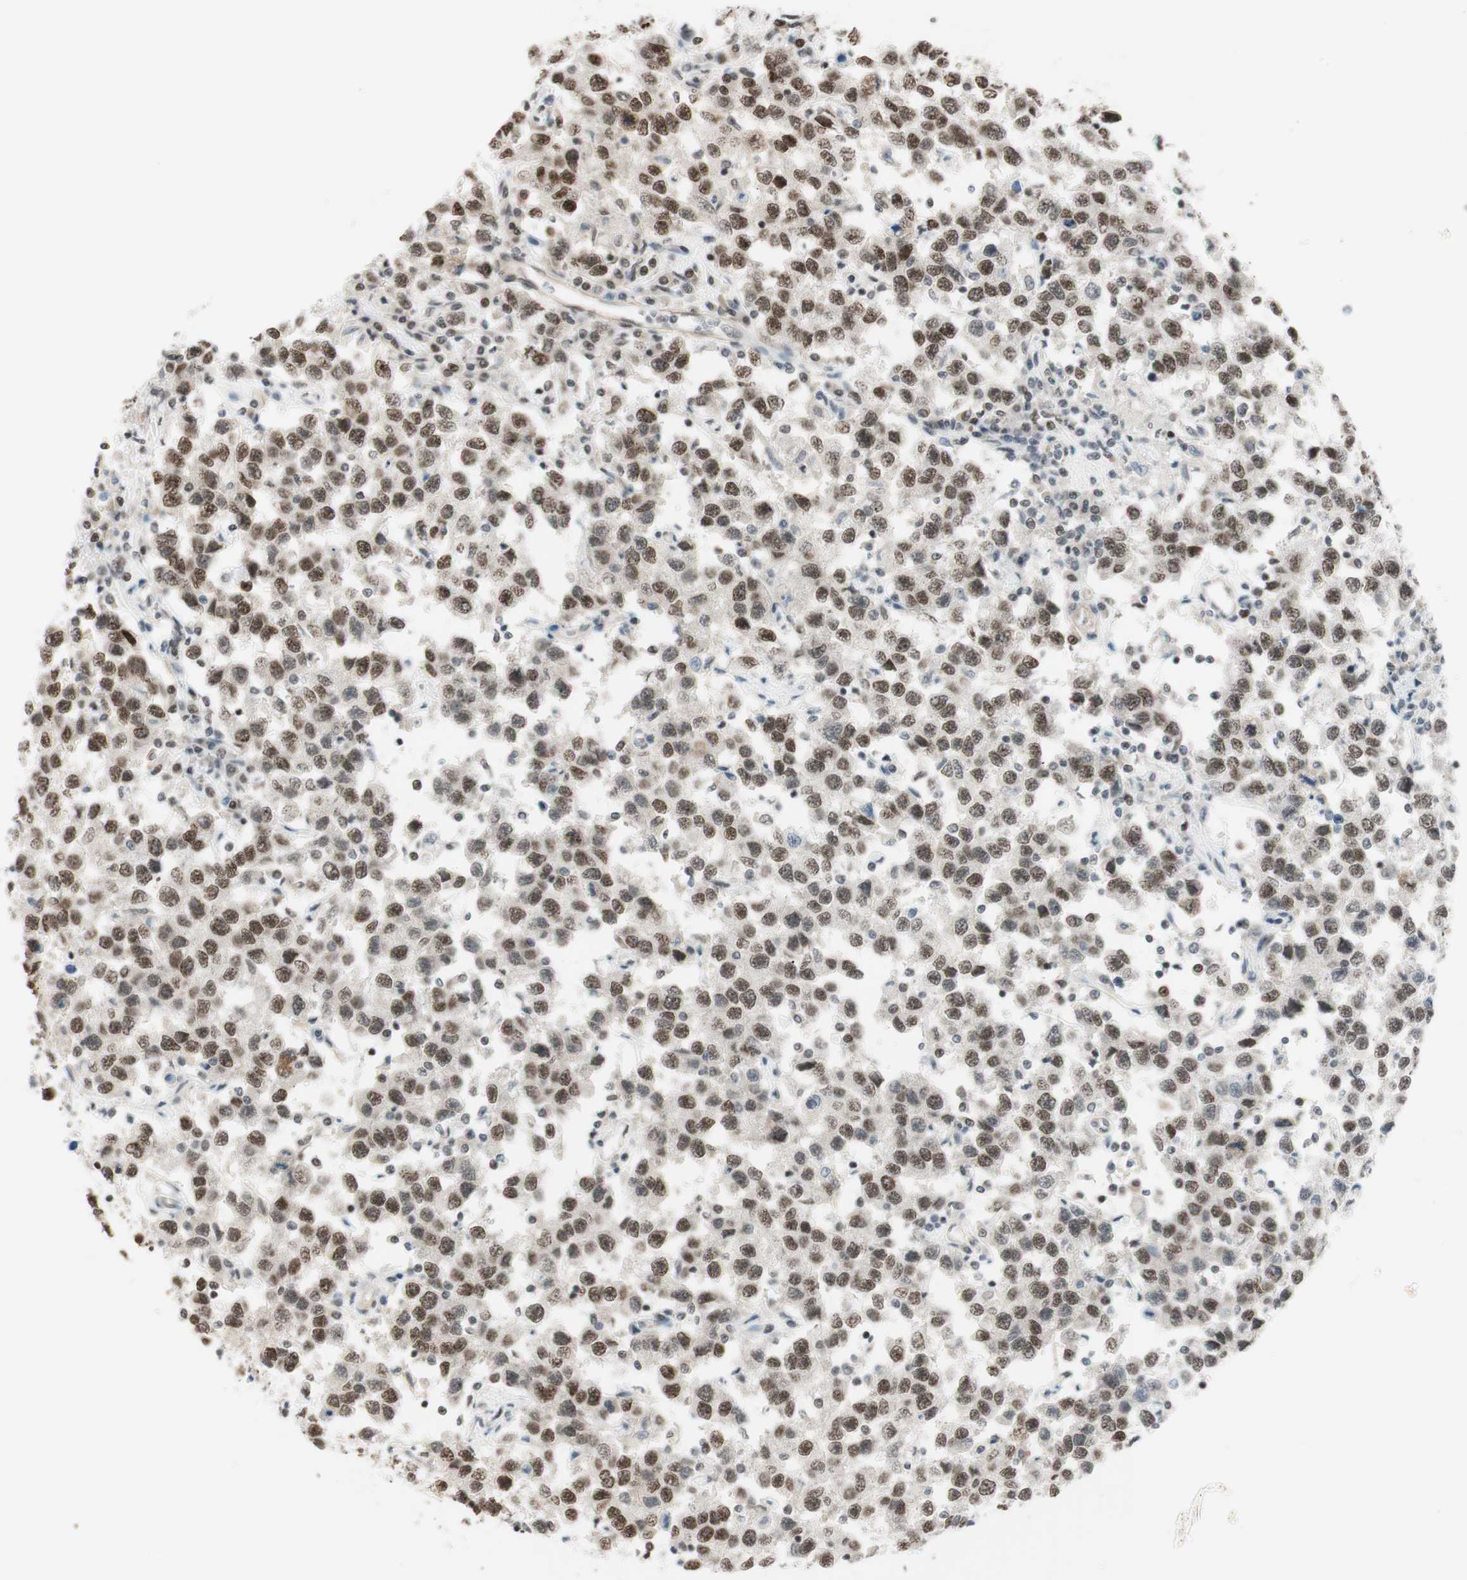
{"staining": {"intensity": "moderate", "quantity": ">75%", "location": "nuclear"}, "tissue": "testis cancer", "cell_type": "Tumor cells", "image_type": "cancer", "snomed": [{"axis": "morphology", "description": "Seminoma, NOS"}, {"axis": "topography", "description": "Testis"}], "caption": "This photomicrograph reveals testis seminoma stained with IHC to label a protein in brown. The nuclear of tumor cells show moderate positivity for the protein. Nuclei are counter-stained blue.", "gene": "SUFU", "patient": {"sex": "male", "age": 41}}